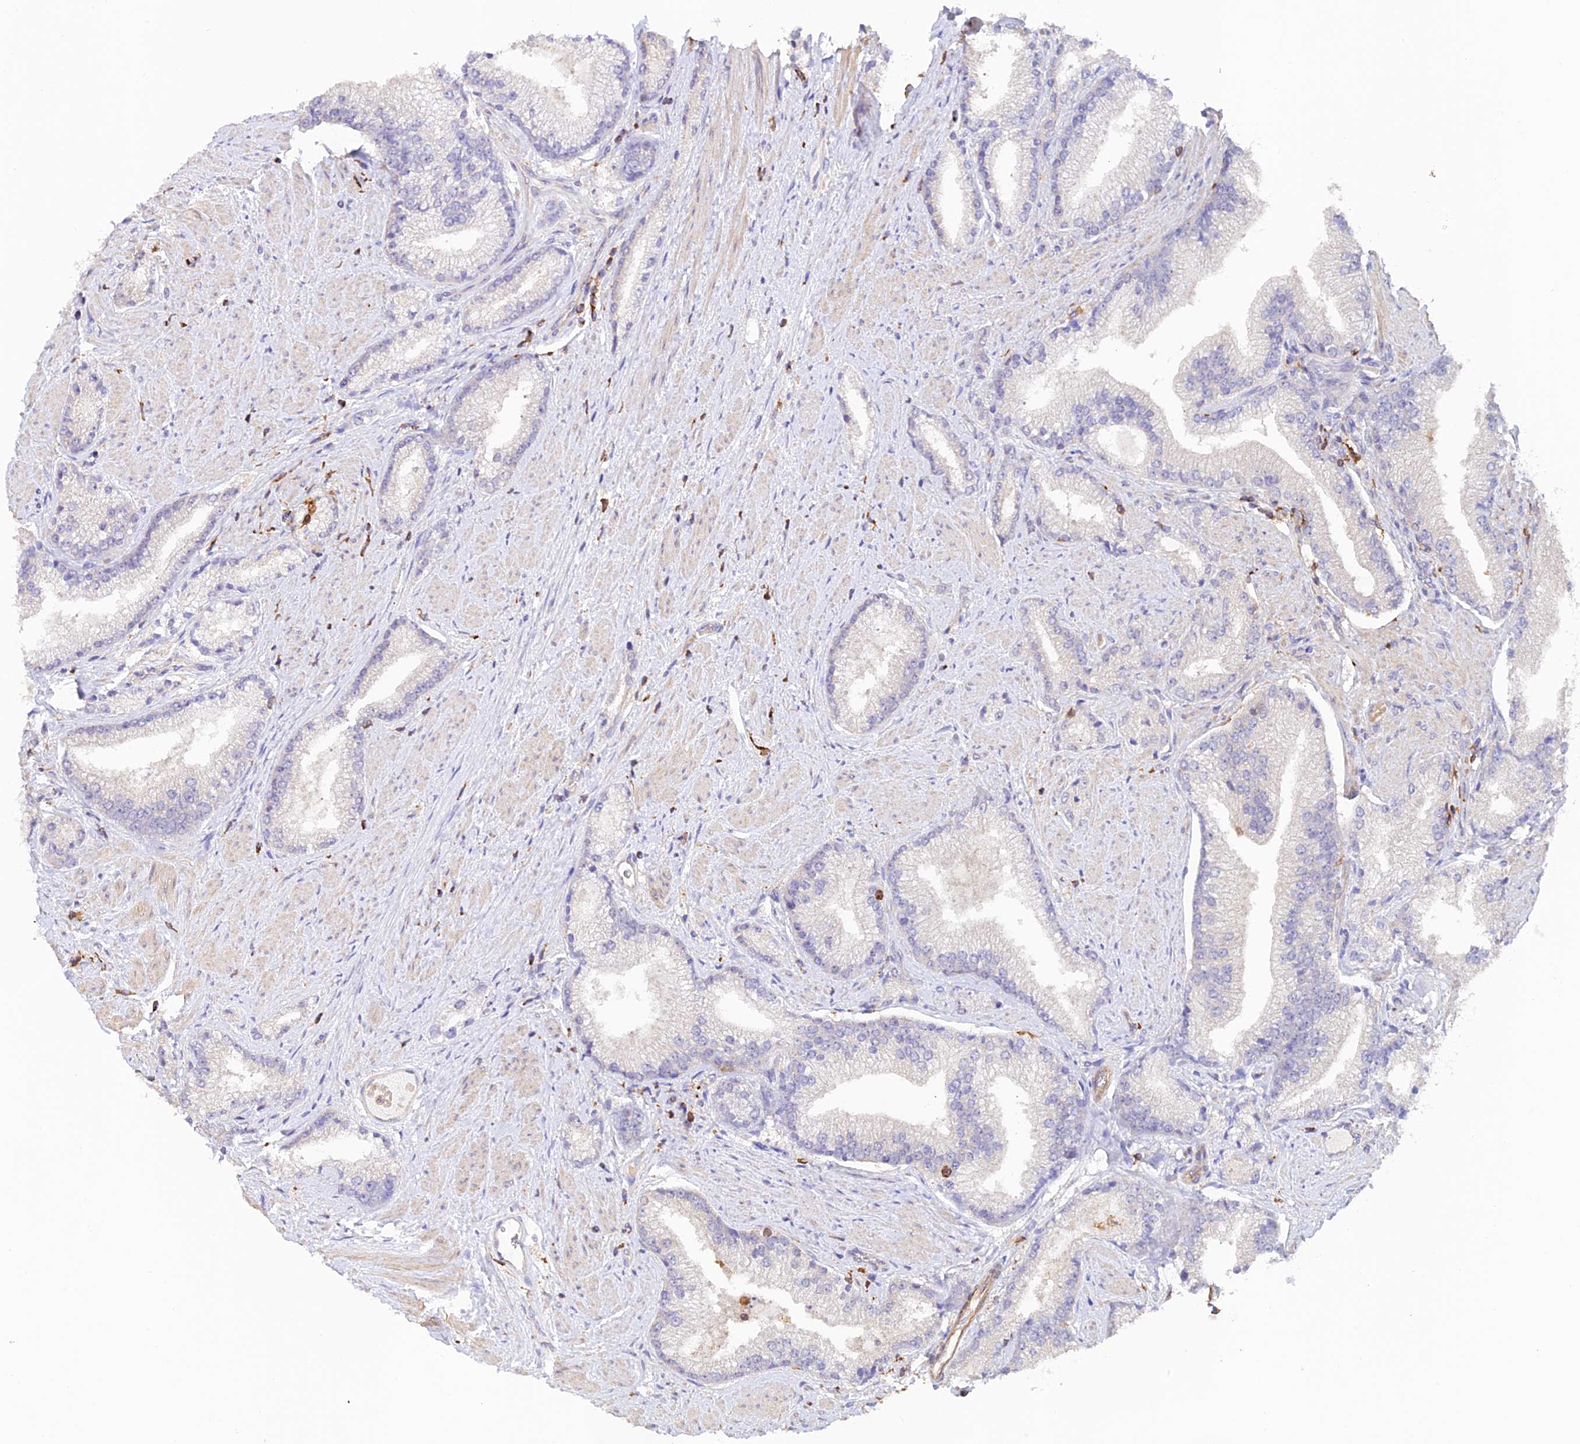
{"staining": {"intensity": "negative", "quantity": "none", "location": "none"}, "tissue": "prostate cancer", "cell_type": "Tumor cells", "image_type": "cancer", "snomed": [{"axis": "morphology", "description": "Adenocarcinoma, High grade"}, {"axis": "topography", "description": "Prostate"}], "caption": "Immunohistochemical staining of human prostate cancer (adenocarcinoma (high-grade)) shows no significant staining in tumor cells.", "gene": "DENND1C", "patient": {"sex": "male", "age": 67}}